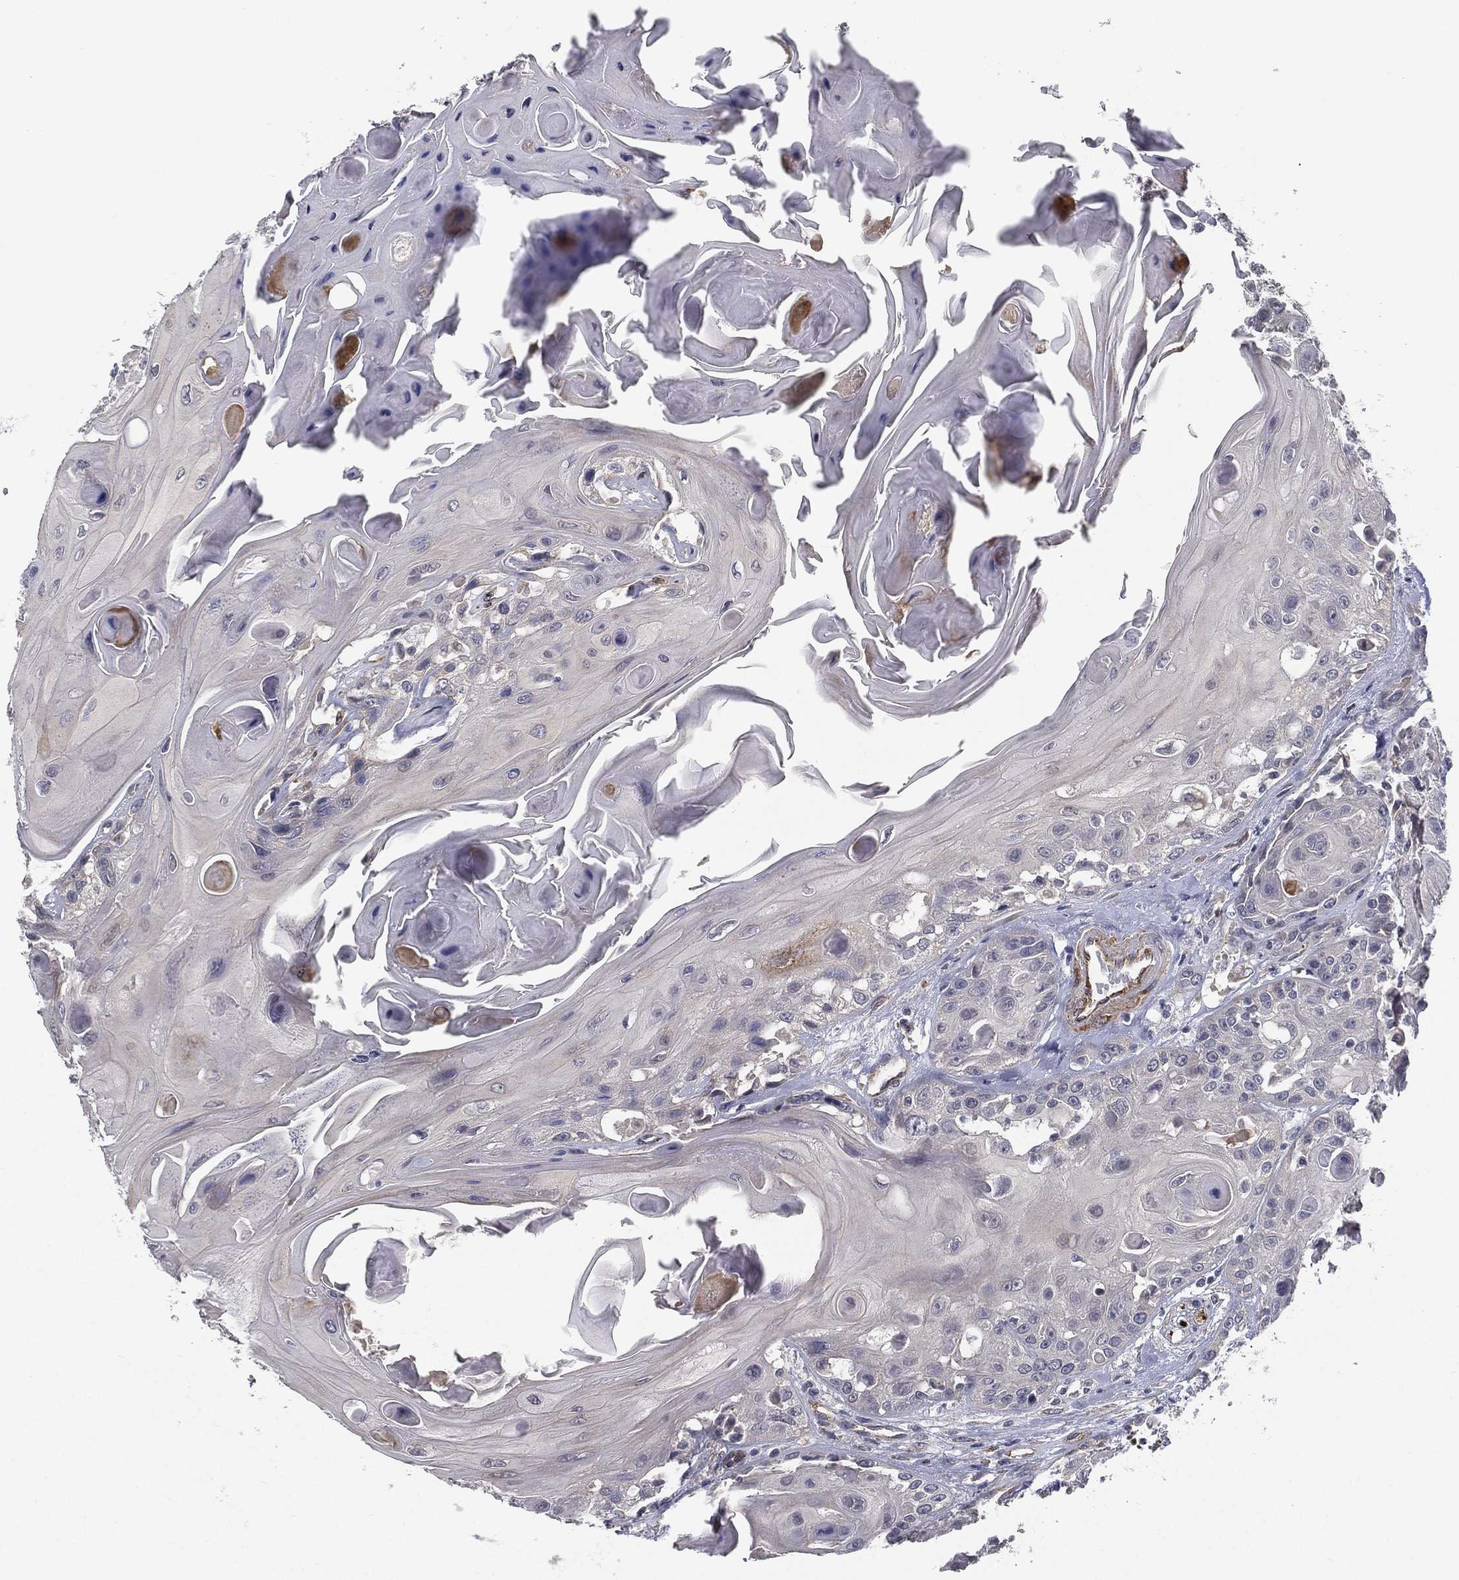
{"staining": {"intensity": "negative", "quantity": "none", "location": "none"}, "tissue": "head and neck cancer", "cell_type": "Tumor cells", "image_type": "cancer", "snomed": [{"axis": "morphology", "description": "Squamous cell carcinoma, NOS"}, {"axis": "topography", "description": "Head-Neck"}], "caption": "Head and neck cancer was stained to show a protein in brown. There is no significant expression in tumor cells.", "gene": "LRRC56", "patient": {"sex": "female", "age": 59}}